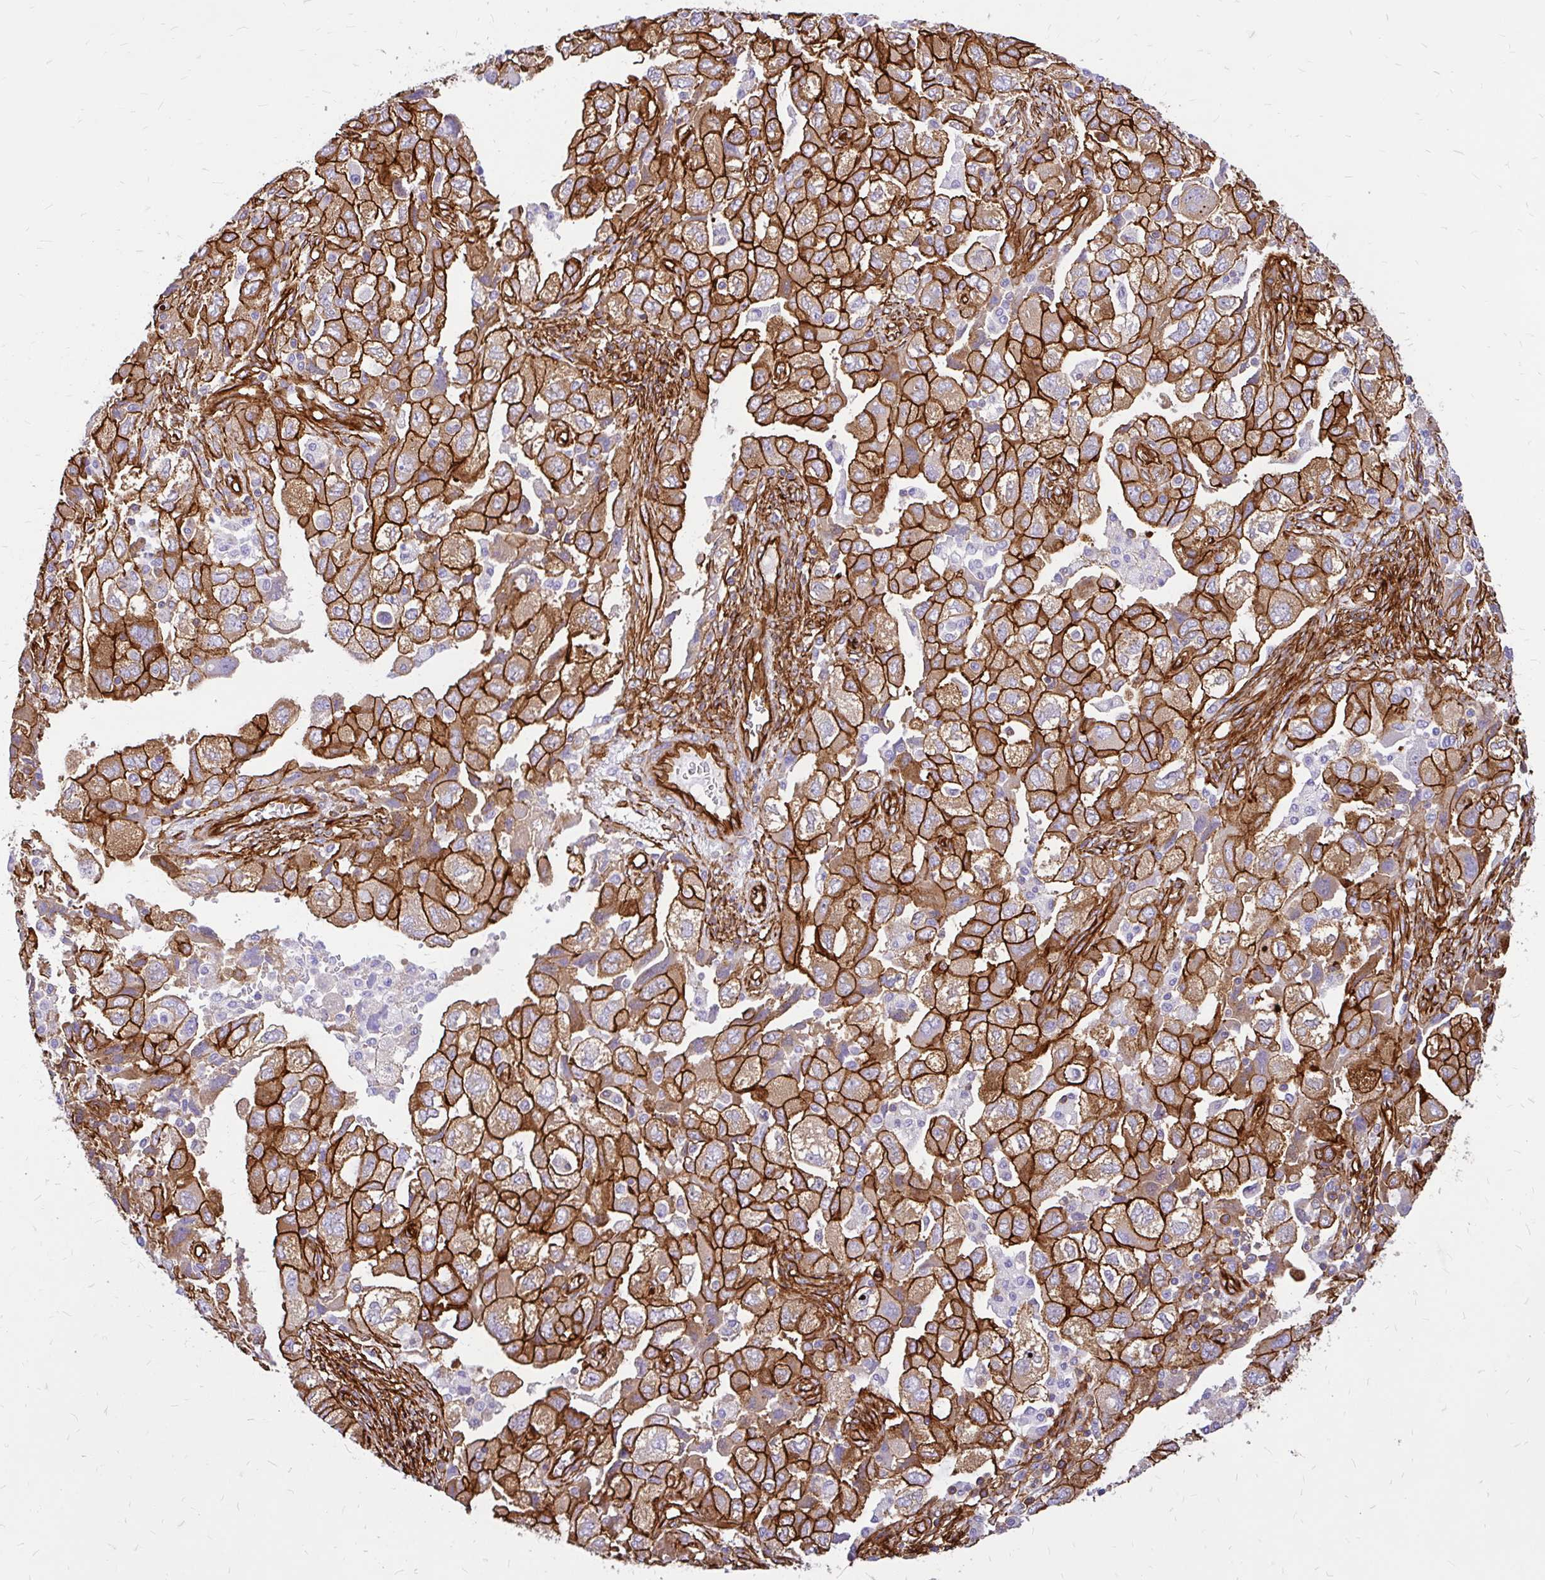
{"staining": {"intensity": "strong", "quantity": ">75%", "location": "cytoplasmic/membranous"}, "tissue": "ovarian cancer", "cell_type": "Tumor cells", "image_type": "cancer", "snomed": [{"axis": "morphology", "description": "Carcinoma, NOS"}, {"axis": "morphology", "description": "Cystadenocarcinoma, serous, NOS"}, {"axis": "topography", "description": "Ovary"}], "caption": "Immunohistochemistry (IHC) staining of serous cystadenocarcinoma (ovarian), which demonstrates high levels of strong cytoplasmic/membranous positivity in approximately >75% of tumor cells indicating strong cytoplasmic/membranous protein positivity. The staining was performed using DAB (3,3'-diaminobenzidine) (brown) for protein detection and nuclei were counterstained in hematoxylin (blue).", "gene": "MAP1LC3B", "patient": {"sex": "female", "age": 69}}